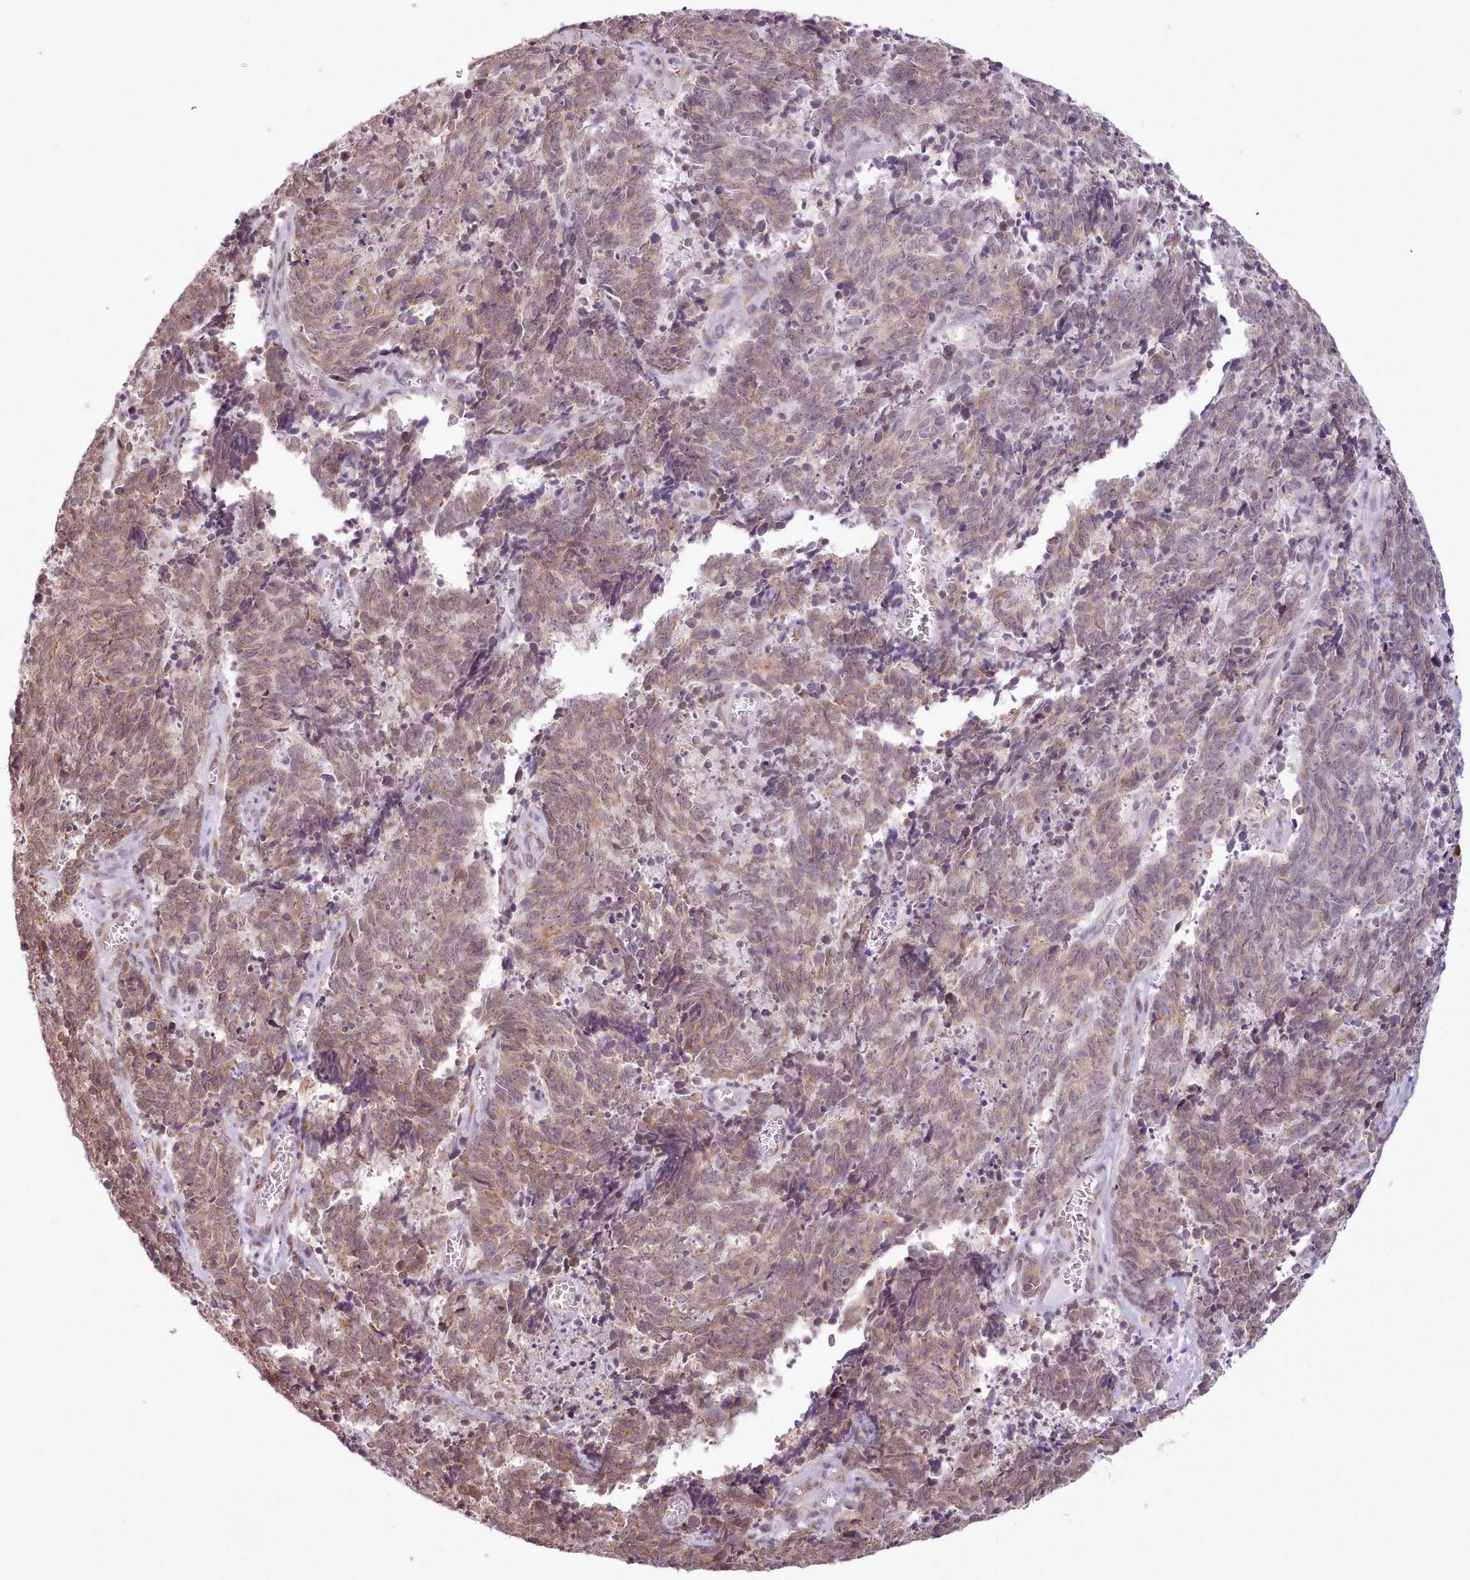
{"staining": {"intensity": "moderate", "quantity": ">75%", "location": "cytoplasmic/membranous"}, "tissue": "cervical cancer", "cell_type": "Tumor cells", "image_type": "cancer", "snomed": [{"axis": "morphology", "description": "Squamous cell carcinoma, NOS"}, {"axis": "topography", "description": "Cervix"}], "caption": "This is a micrograph of immunohistochemistry (IHC) staining of squamous cell carcinoma (cervical), which shows moderate staining in the cytoplasmic/membranous of tumor cells.", "gene": "SEC61B", "patient": {"sex": "female", "age": 29}}